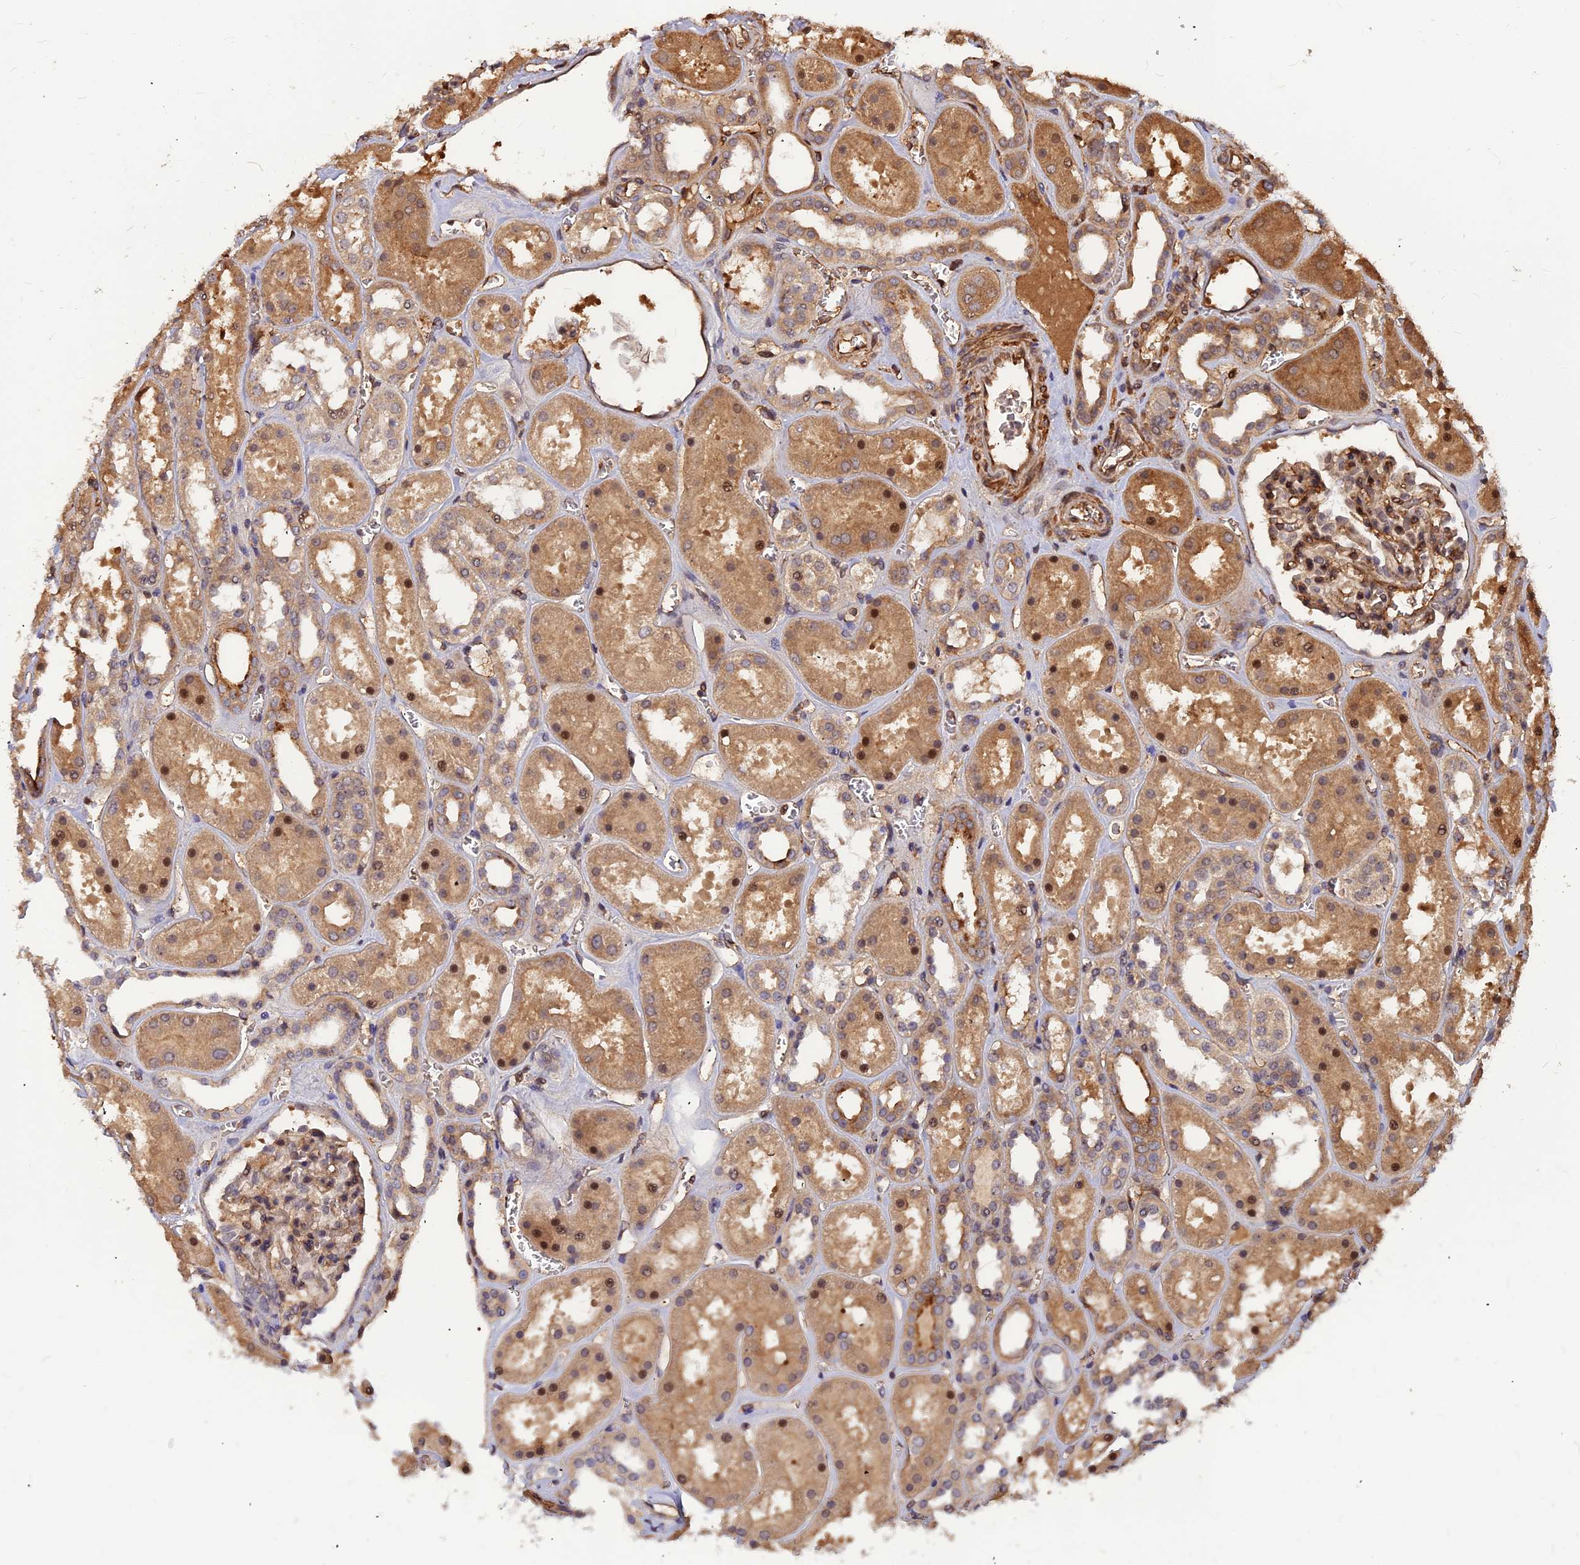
{"staining": {"intensity": "moderate", "quantity": ">75%", "location": "cytoplasmic/membranous,nuclear"}, "tissue": "kidney", "cell_type": "Cells in glomeruli", "image_type": "normal", "snomed": [{"axis": "morphology", "description": "Normal tissue, NOS"}, {"axis": "topography", "description": "Kidney"}], "caption": "This is an image of immunohistochemistry staining of unremarkable kidney, which shows moderate positivity in the cytoplasmic/membranous,nuclear of cells in glomeruli.", "gene": "ZNF467", "patient": {"sex": "female", "age": 41}}